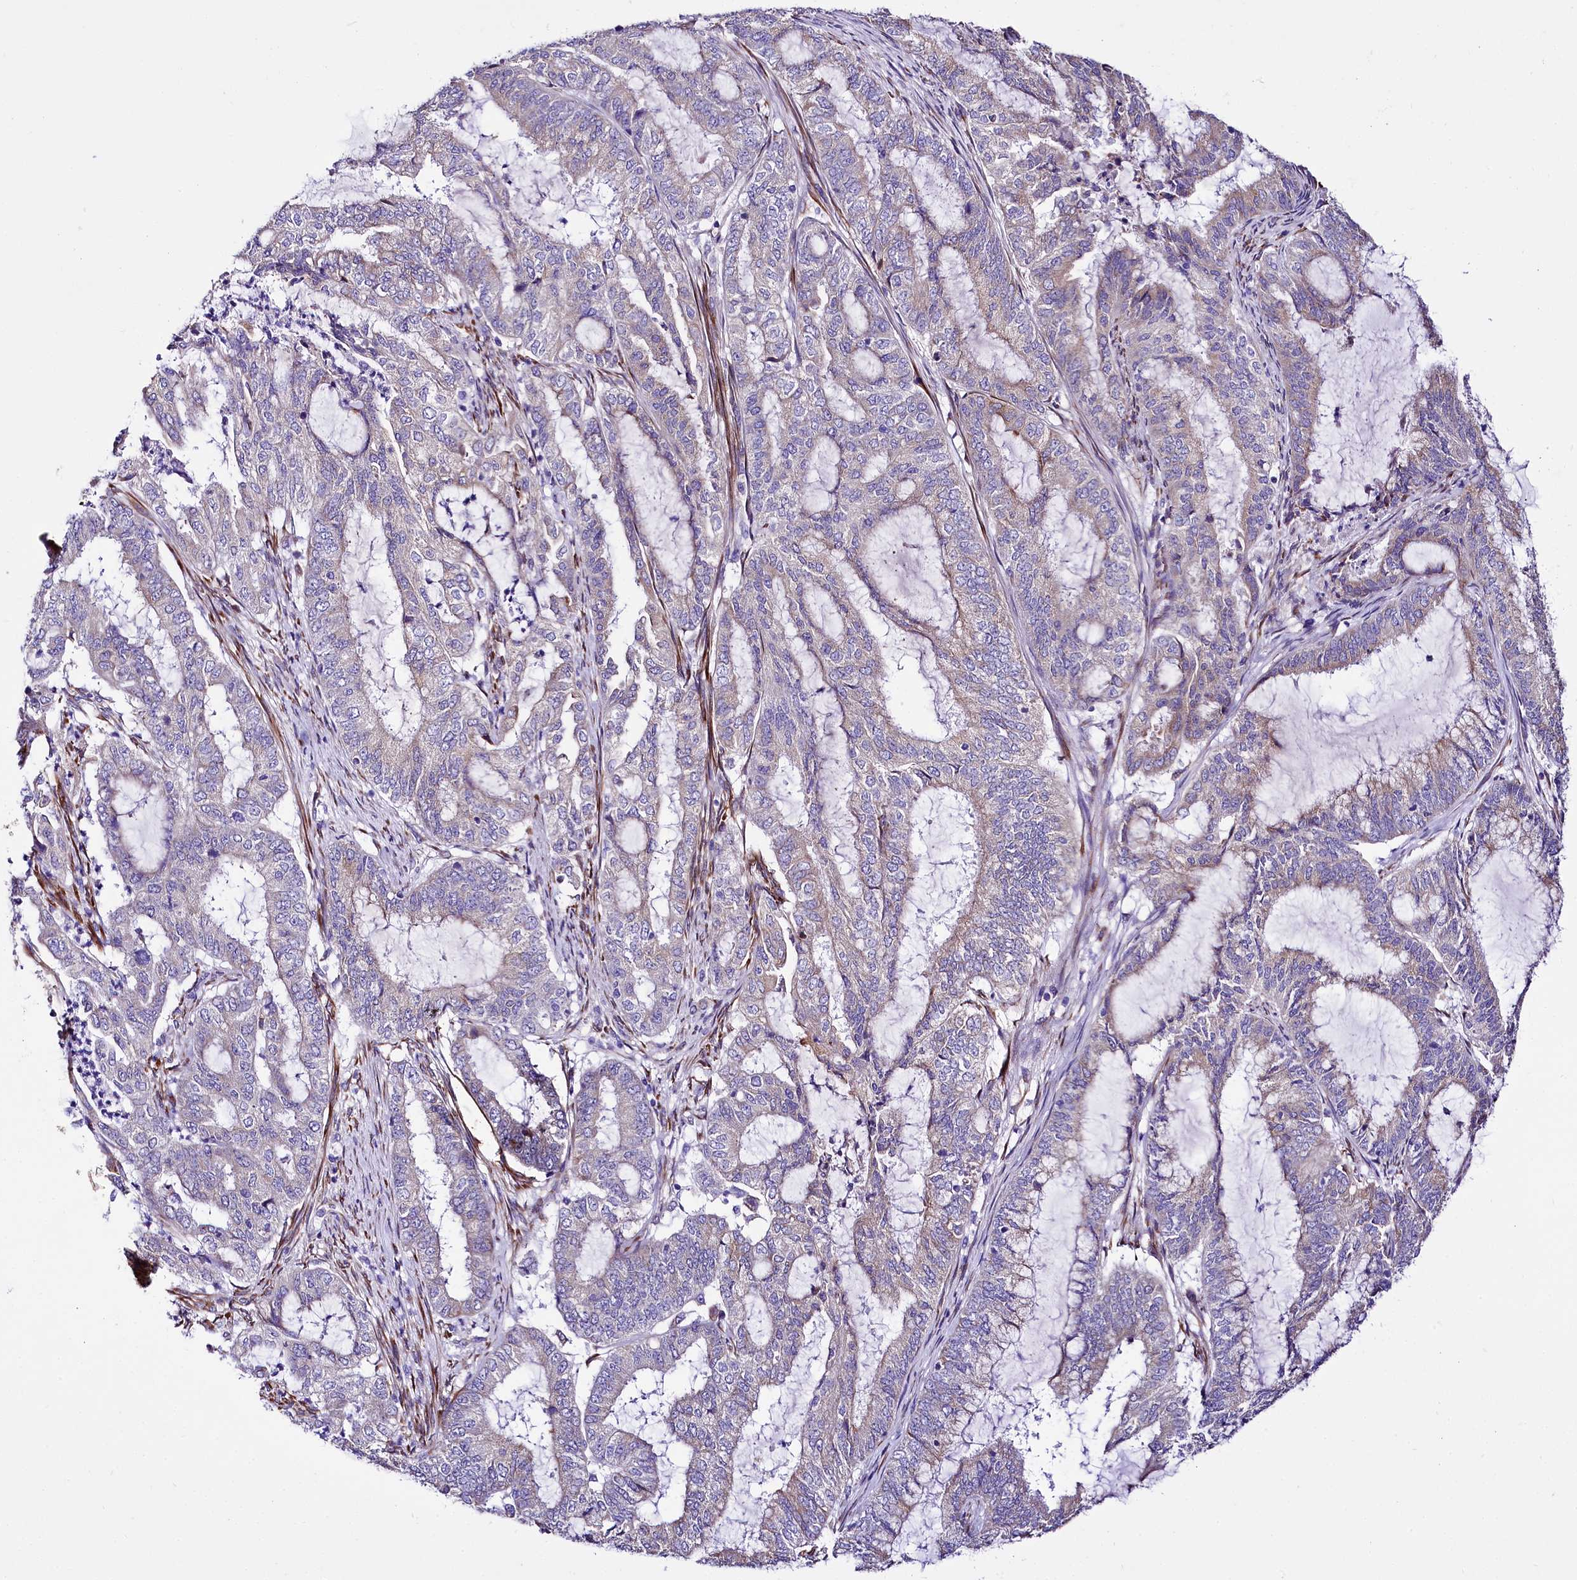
{"staining": {"intensity": "negative", "quantity": "none", "location": "none"}, "tissue": "endometrial cancer", "cell_type": "Tumor cells", "image_type": "cancer", "snomed": [{"axis": "morphology", "description": "Adenocarcinoma, NOS"}, {"axis": "topography", "description": "Endometrium"}], "caption": "This is a image of IHC staining of endometrial cancer (adenocarcinoma), which shows no staining in tumor cells.", "gene": "A2ML1", "patient": {"sex": "female", "age": 51}}